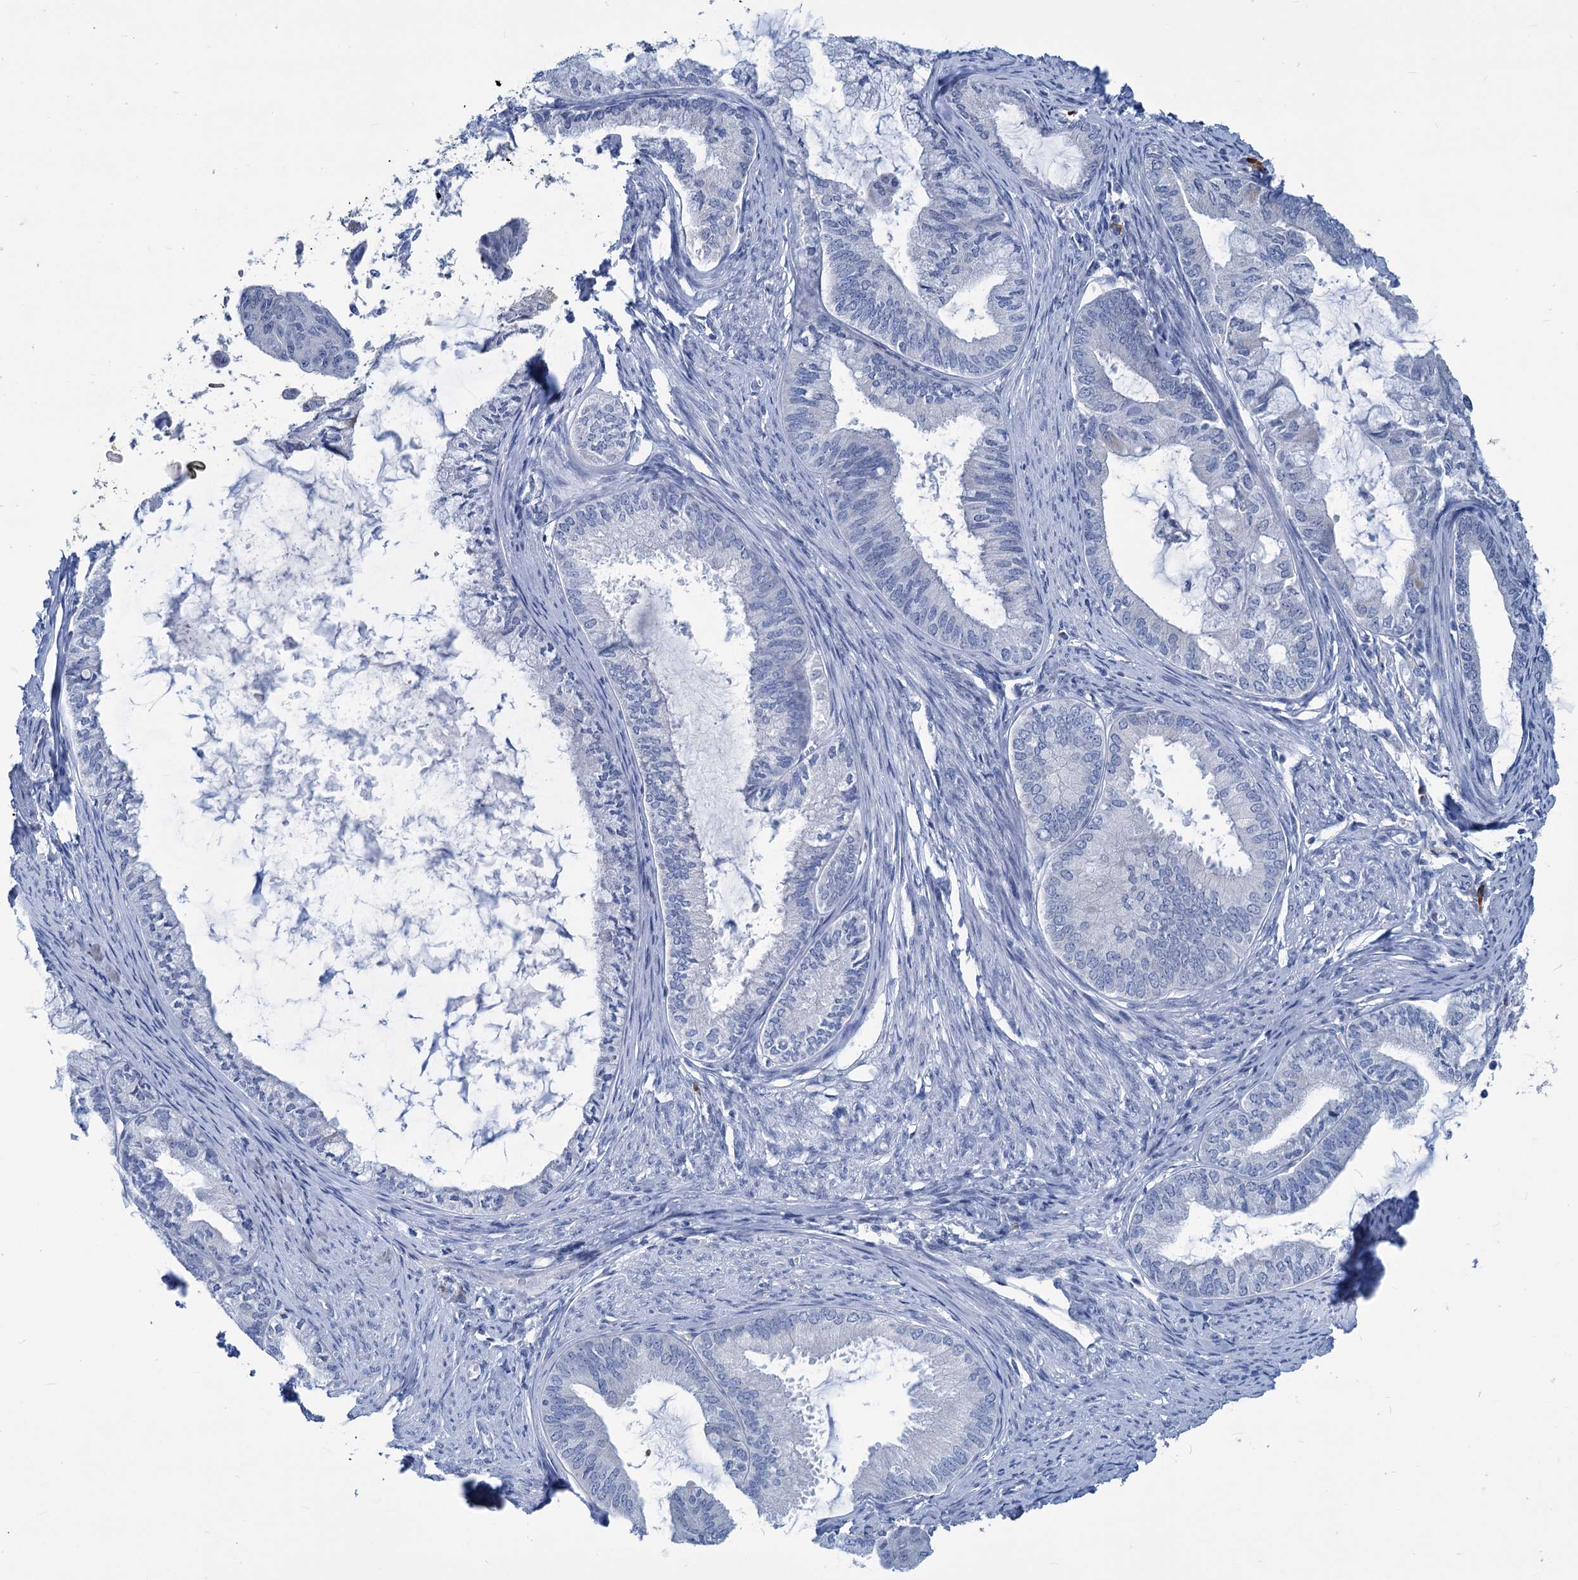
{"staining": {"intensity": "negative", "quantity": "none", "location": "none"}, "tissue": "endometrial cancer", "cell_type": "Tumor cells", "image_type": "cancer", "snomed": [{"axis": "morphology", "description": "Adenocarcinoma, NOS"}, {"axis": "topography", "description": "Endometrium"}], "caption": "High magnification brightfield microscopy of endometrial adenocarcinoma stained with DAB (brown) and counterstained with hematoxylin (blue): tumor cells show no significant positivity.", "gene": "NEU3", "patient": {"sex": "female", "age": 86}}